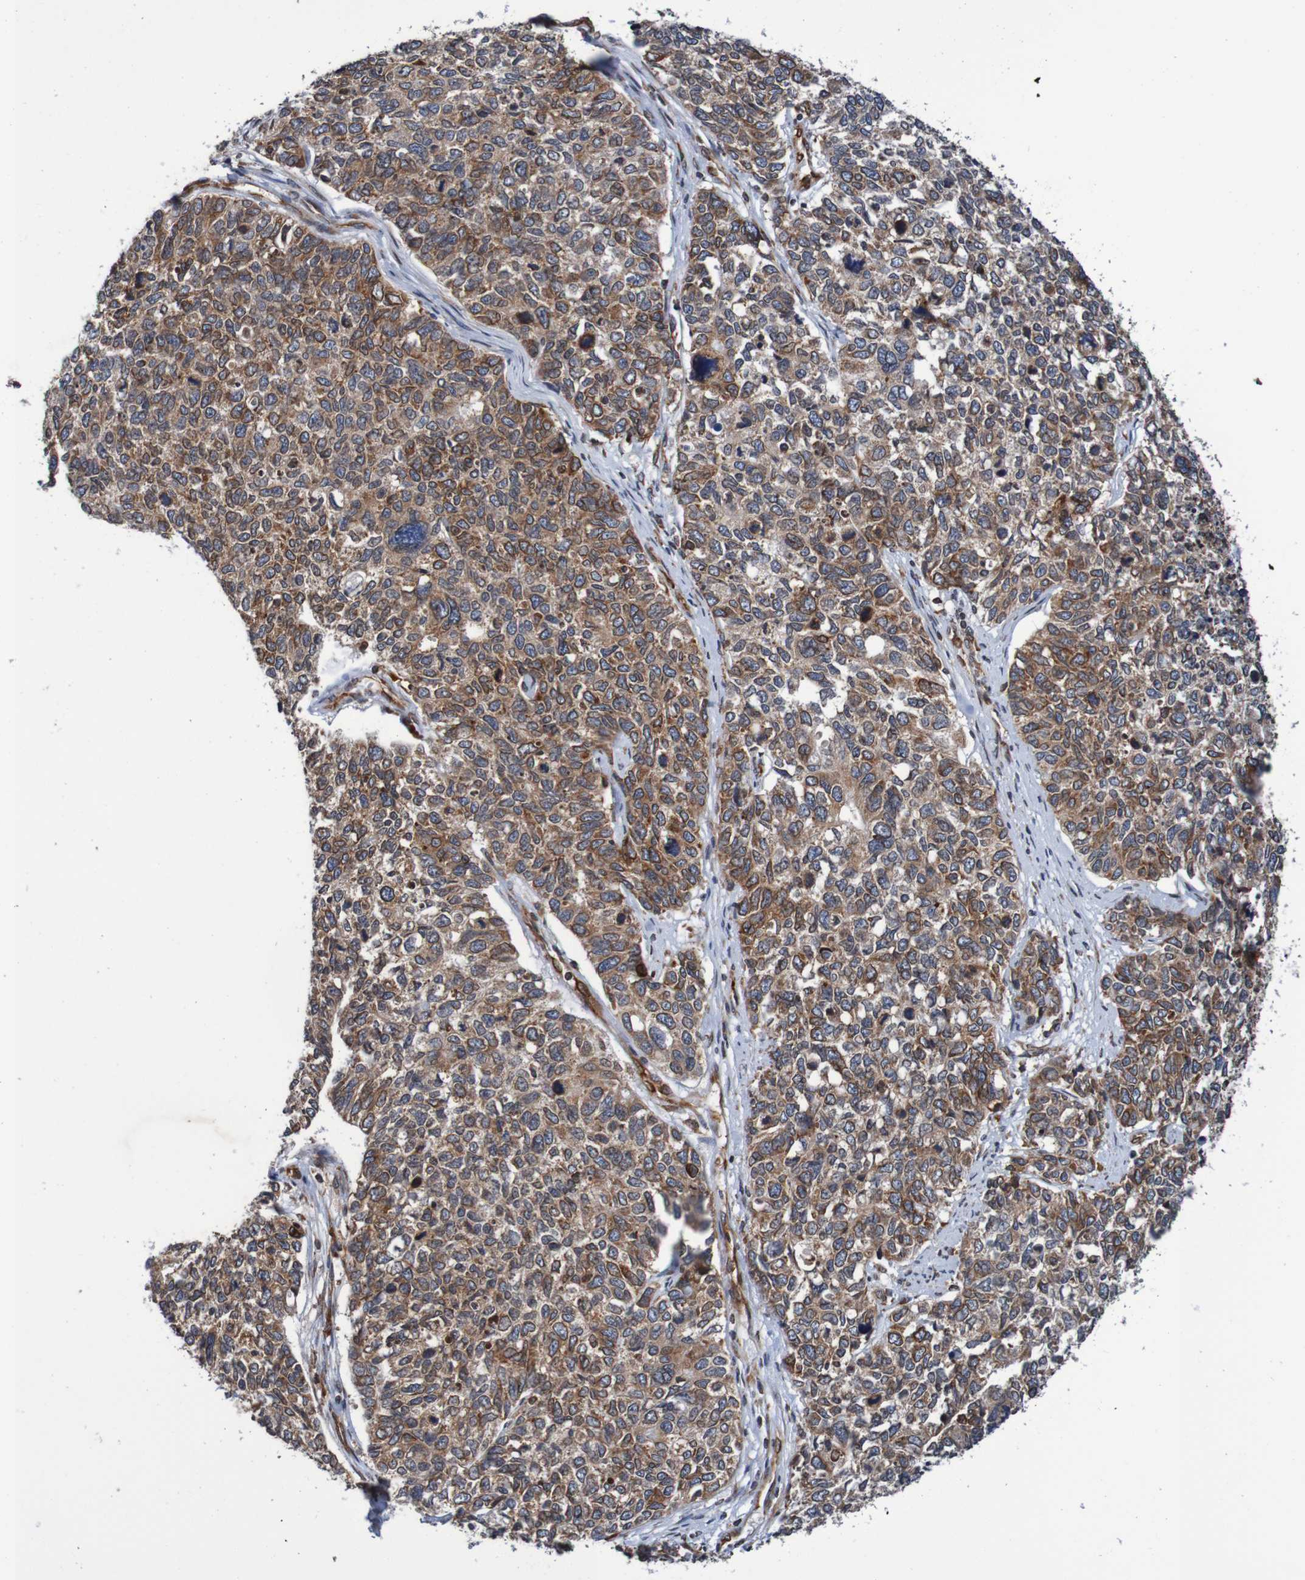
{"staining": {"intensity": "moderate", "quantity": ">75%", "location": "cytoplasmic/membranous,nuclear"}, "tissue": "cervical cancer", "cell_type": "Tumor cells", "image_type": "cancer", "snomed": [{"axis": "morphology", "description": "Squamous cell carcinoma, NOS"}, {"axis": "topography", "description": "Cervix"}], "caption": "High-magnification brightfield microscopy of cervical cancer stained with DAB (brown) and counterstained with hematoxylin (blue). tumor cells exhibit moderate cytoplasmic/membranous and nuclear expression is identified in approximately>75% of cells. Using DAB (brown) and hematoxylin (blue) stains, captured at high magnification using brightfield microscopy.", "gene": "TMEM109", "patient": {"sex": "female", "age": 63}}